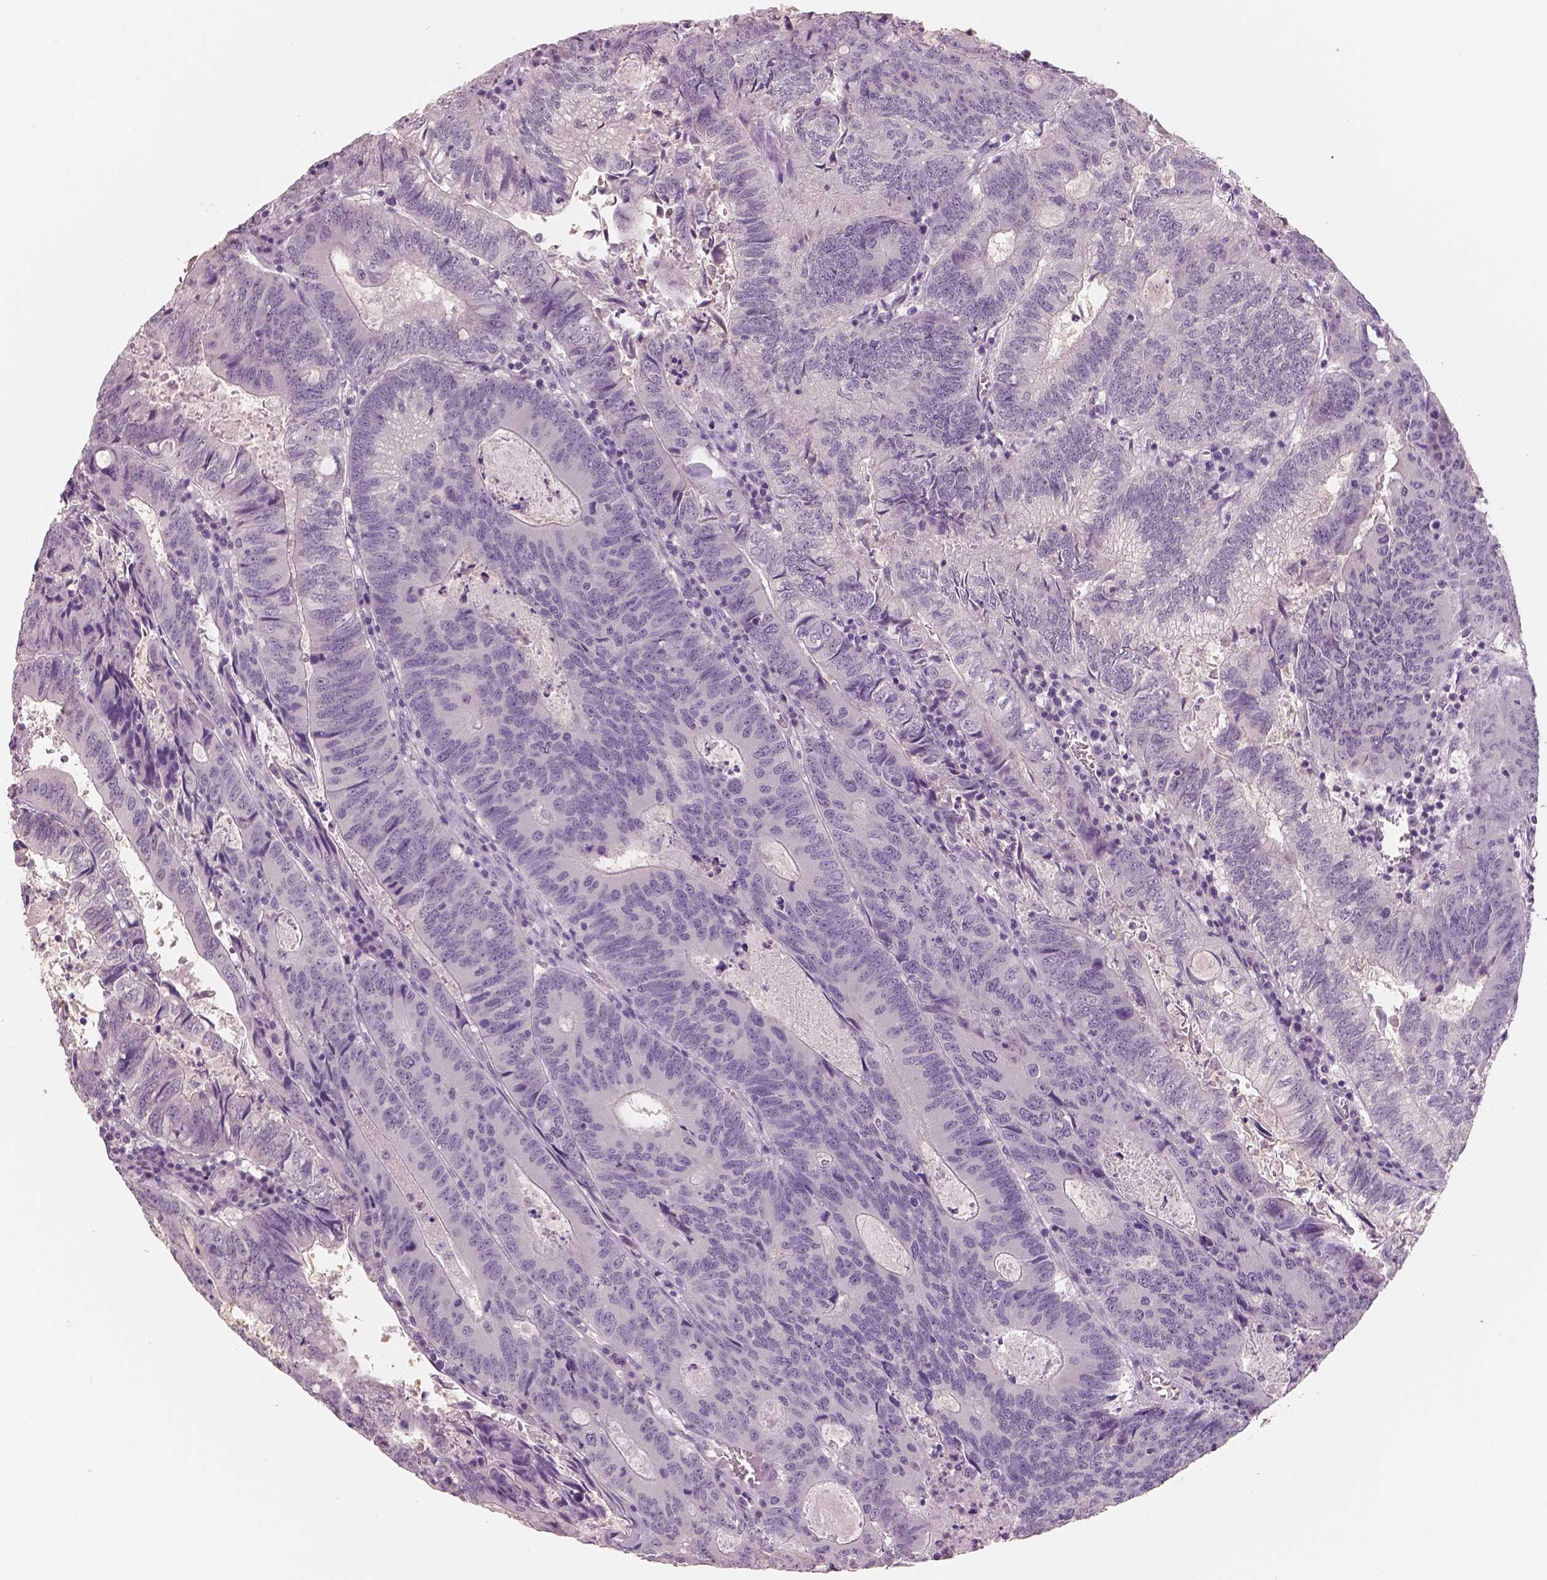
{"staining": {"intensity": "negative", "quantity": "none", "location": "none"}, "tissue": "colorectal cancer", "cell_type": "Tumor cells", "image_type": "cancer", "snomed": [{"axis": "morphology", "description": "Adenocarcinoma, NOS"}, {"axis": "topography", "description": "Colon"}], "caption": "A high-resolution image shows IHC staining of adenocarcinoma (colorectal), which shows no significant expression in tumor cells.", "gene": "NECAB2", "patient": {"sex": "male", "age": 67}}